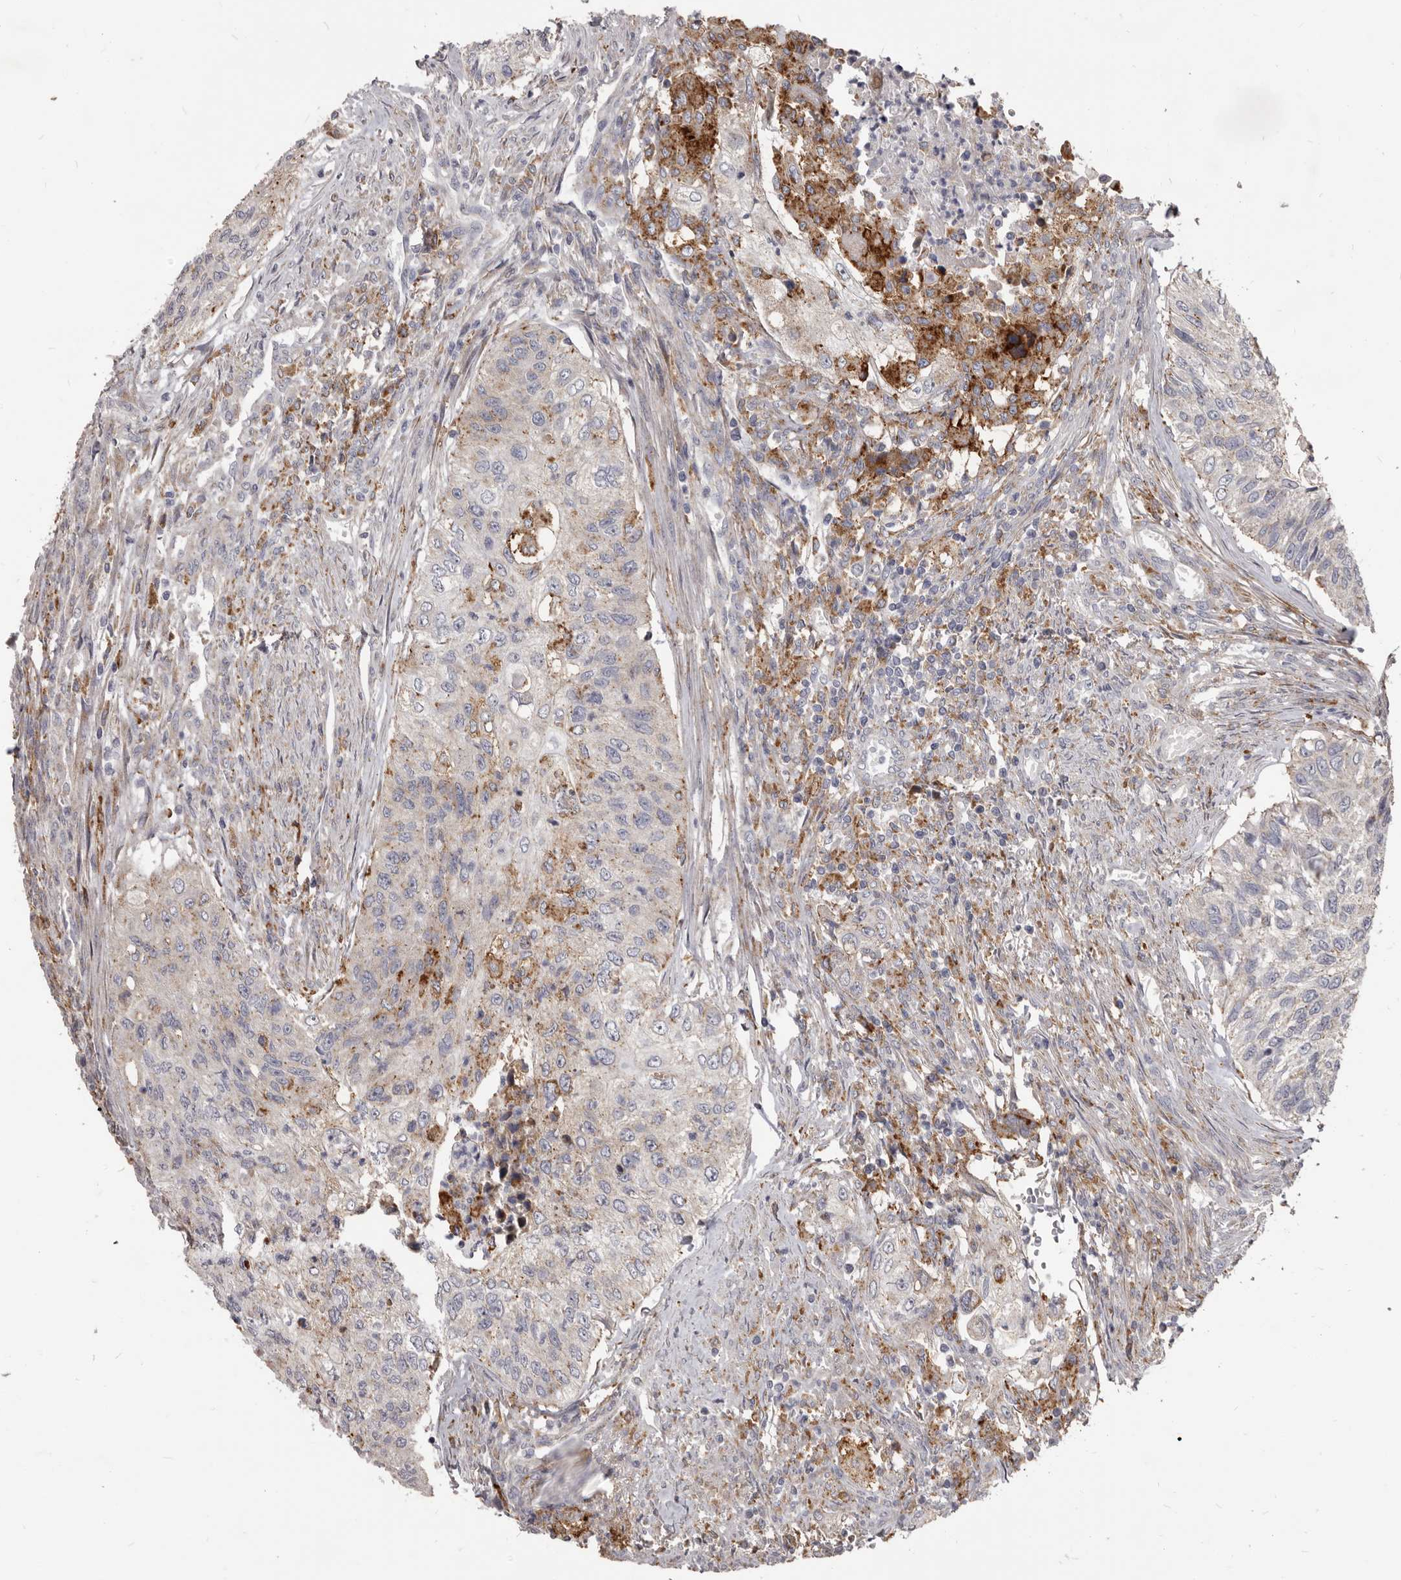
{"staining": {"intensity": "moderate", "quantity": "<25%", "location": "cytoplasmic/membranous"}, "tissue": "urothelial cancer", "cell_type": "Tumor cells", "image_type": "cancer", "snomed": [{"axis": "morphology", "description": "Urothelial carcinoma, High grade"}, {"axis": "topography", "description": "Urinary bladder"}], "caption": "Protein expression analysis of urothelial carcinoma (high-grade) reveals moderate cytoplasmic/membranous staining in approximately <25% of tumor cells.", "gene": "PI4K2A", "patient": {"sex": "female", "age": 60}}